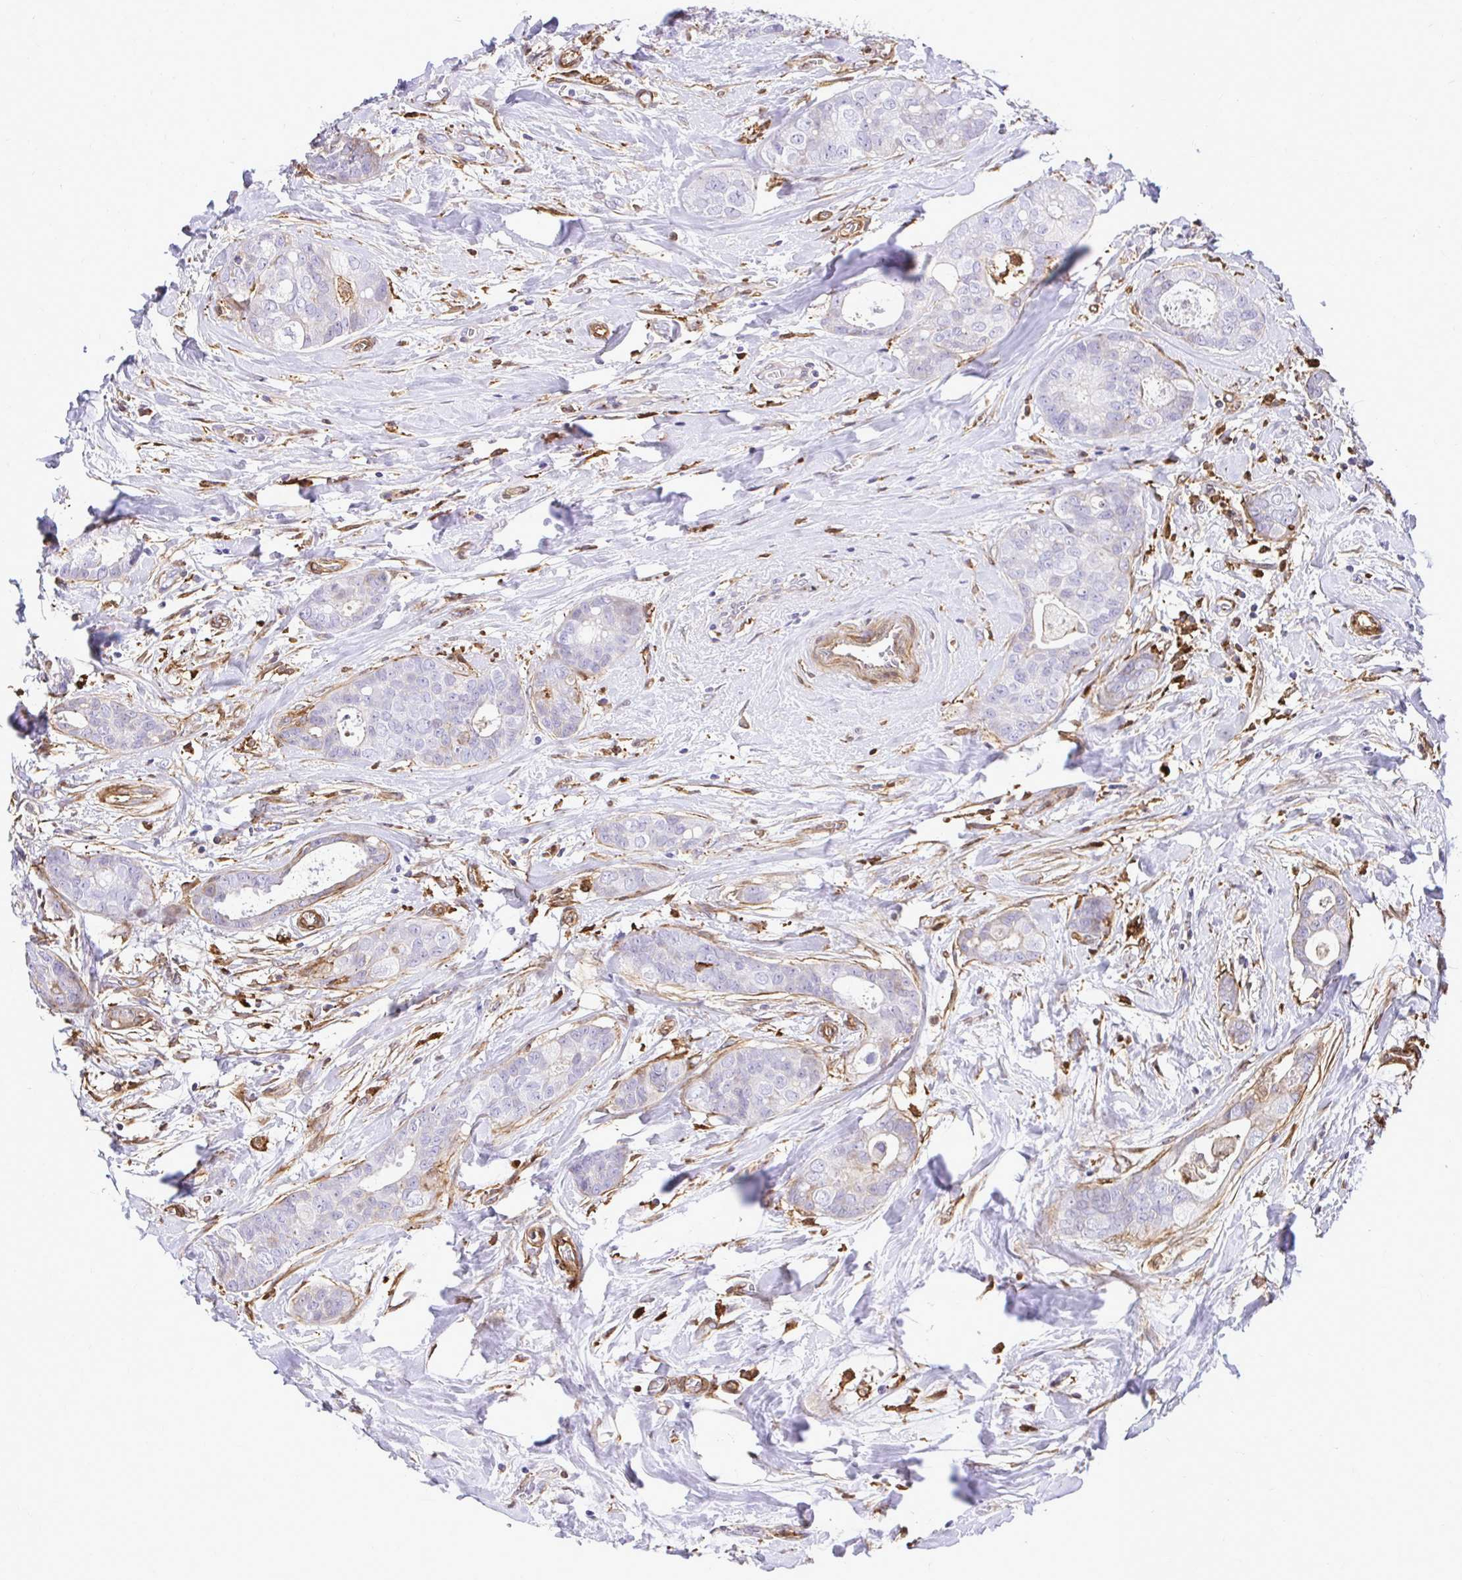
{"staining": {"intensity": "negative", "quantity": "none", "location": "none"}, "tissue": "breast cancer", "cell_type": "Tumor cells", "image_type": "cancer", "snomed": [{"axis": "morphology", "description": "Duct carcinoma"}, {"axis": "topography", "description": "Breast"}], "caption": "This micrograph is of infiltrating ductal carcinoma (breast) stained with immunohistochemistry to label a protein in brown with the nuclei are counter-stained blue. There is no positivity in tumor cells.", "gene": "GSN", "patient": {"sex": "female", "age": 45}}